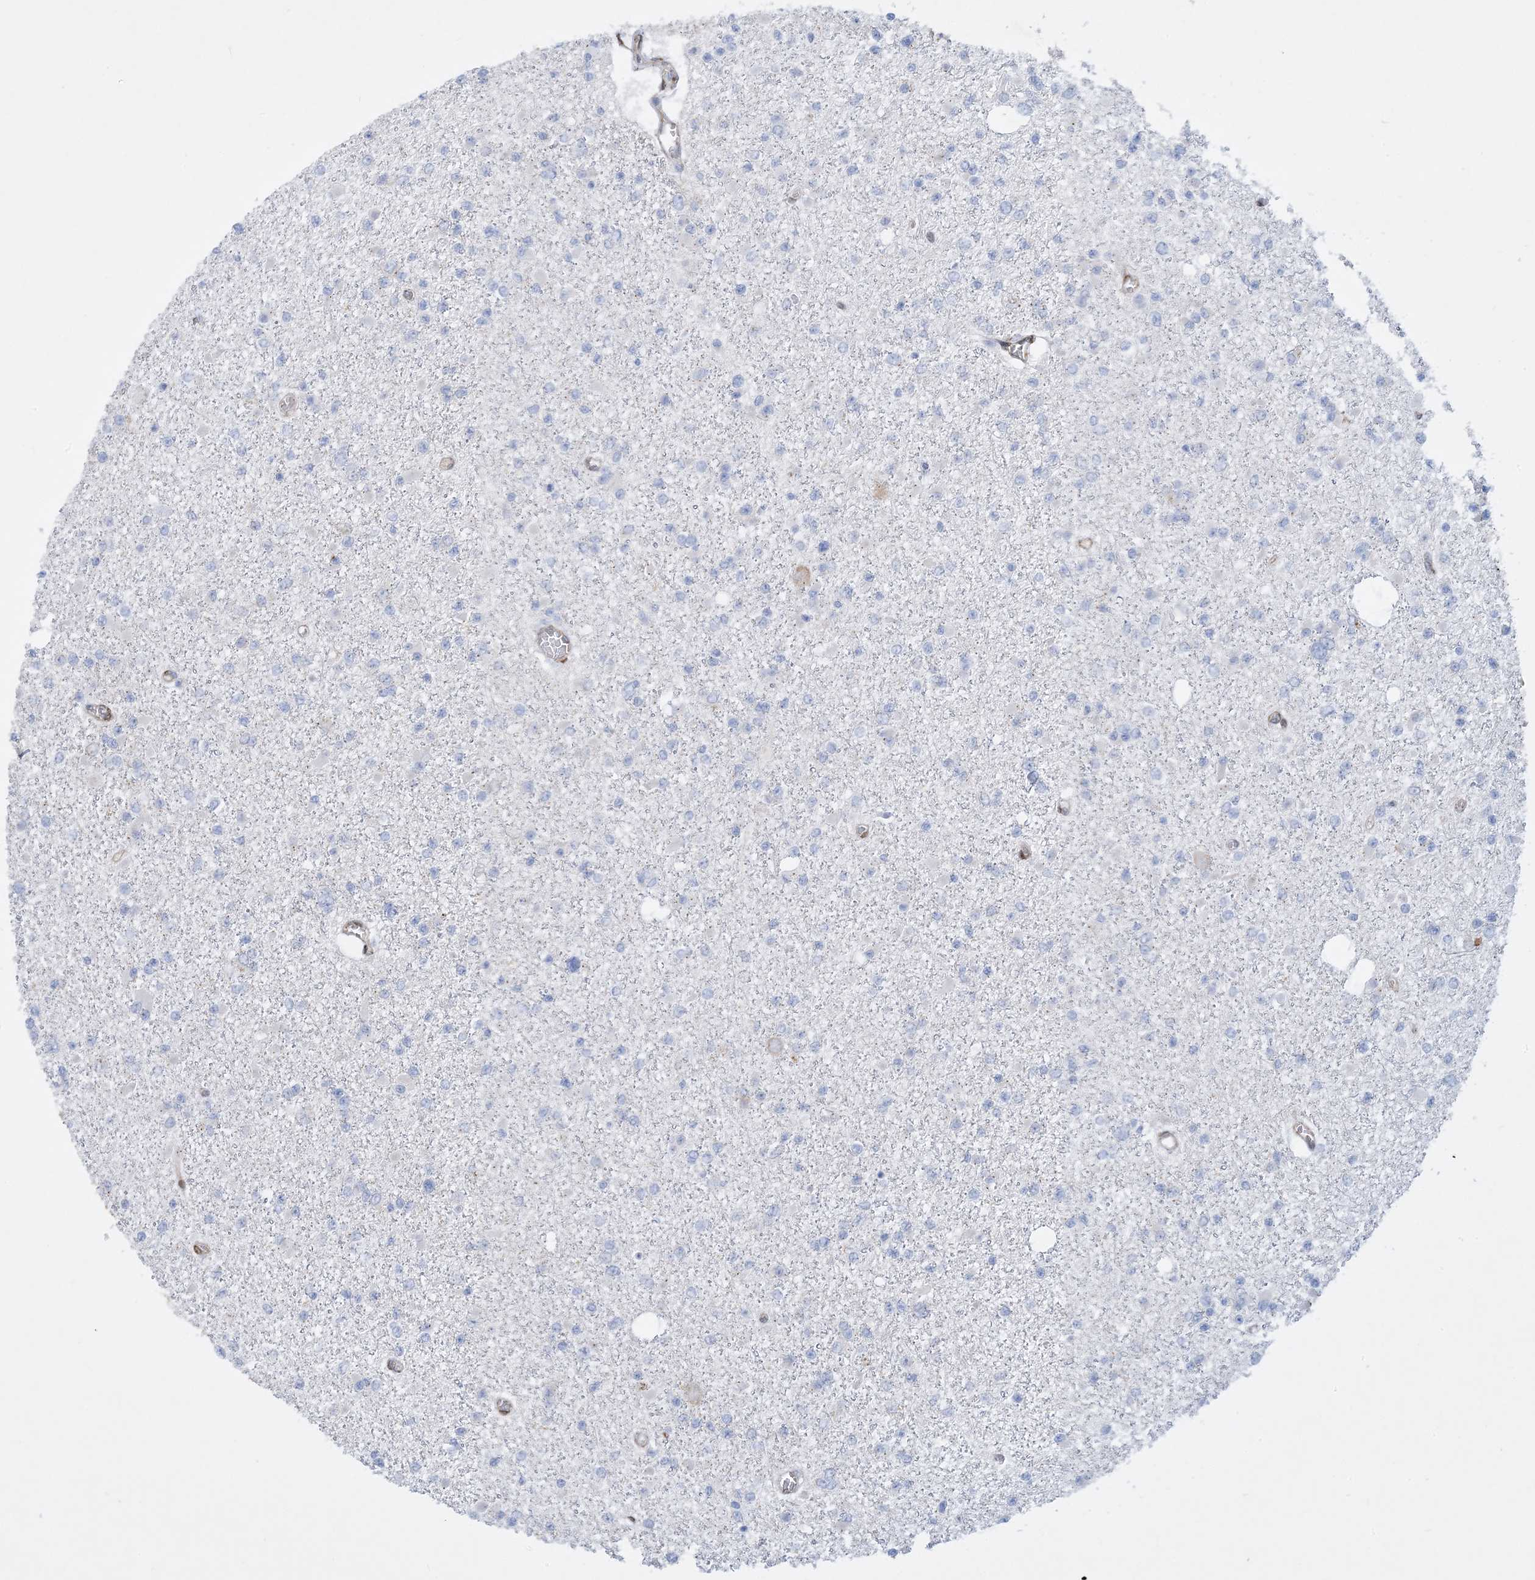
{"staining": {"intensity": "negative", "quantity": "none", "location": "none"}, "tissue": "glioma", "cell_type": "Tumor cells", "image_type": "cancer", "snomed": [{"axis": "morphology", "description": "Glioma, malignant, Low grade"}, {"axis": "topography", "description": "Brain"}], "caption": "There is no significant expression in tumor cells of glioma.", "gene": "RBMS3", "patient": {"sex": "female", "age": 22}}